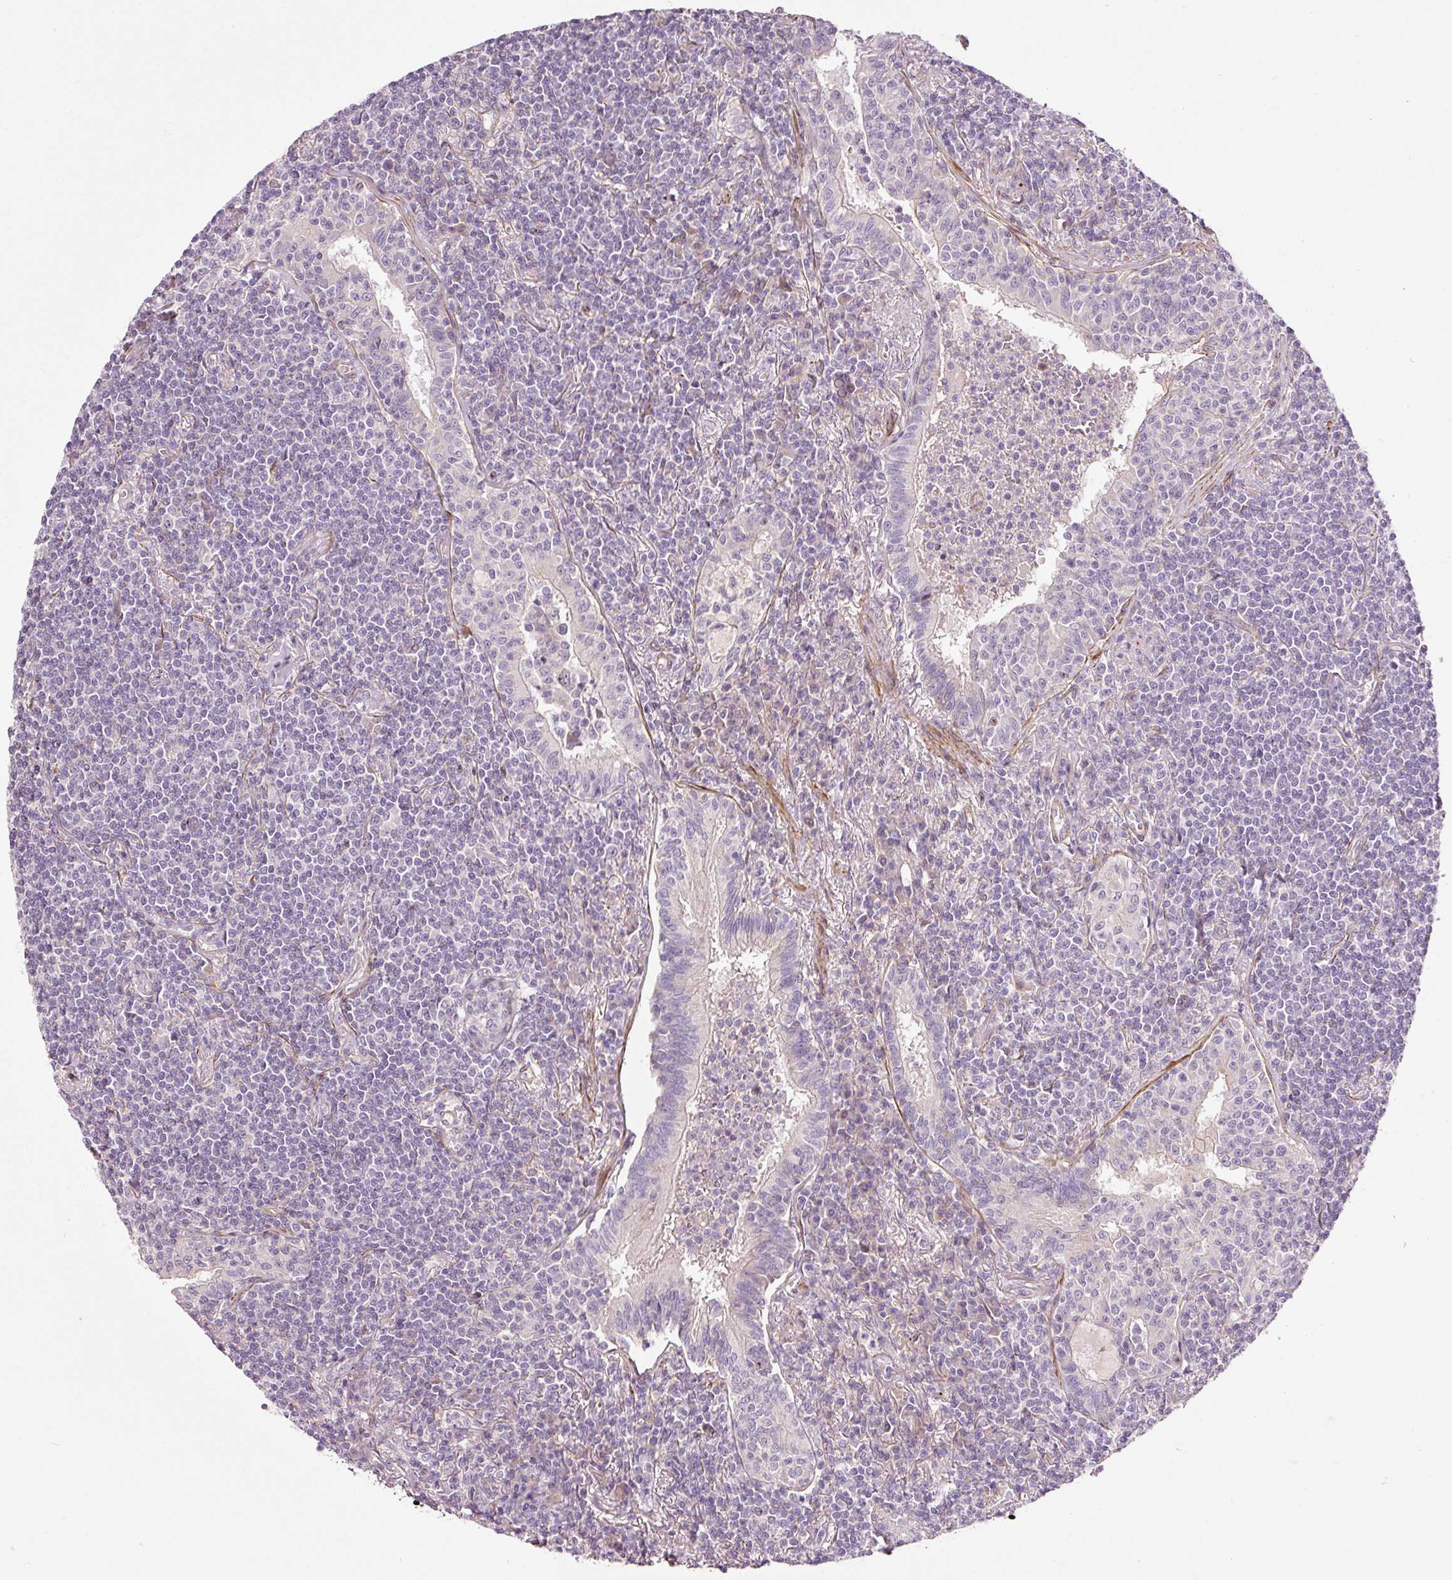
{"staining": {"intensity": "negative", "quantity": "none", "location": "none"}, "tissue": "lymphoma", "cell_type": "Tumor cells", "image_type": "cancer", "snomed": [{"axis": "morphology", "description": "Malignant lymphoma, non-Hodgkin's type, Low grade"}, {"axis": "topography", "description": "Lung"}], "caption": "Immunohistochemical staining of human low-grade malignant lymphoma, non-Hodgkin's type reveals no significant staining in tumor cells. (Stains: DAB (3,3'-diaminobenzidine) IHC with hematoxylin counter stain, Microscopy: brightfield microscopy at high magnification).", "gene": "ANKRD20A1", "patient": {"sex": "female", "age": 71}}